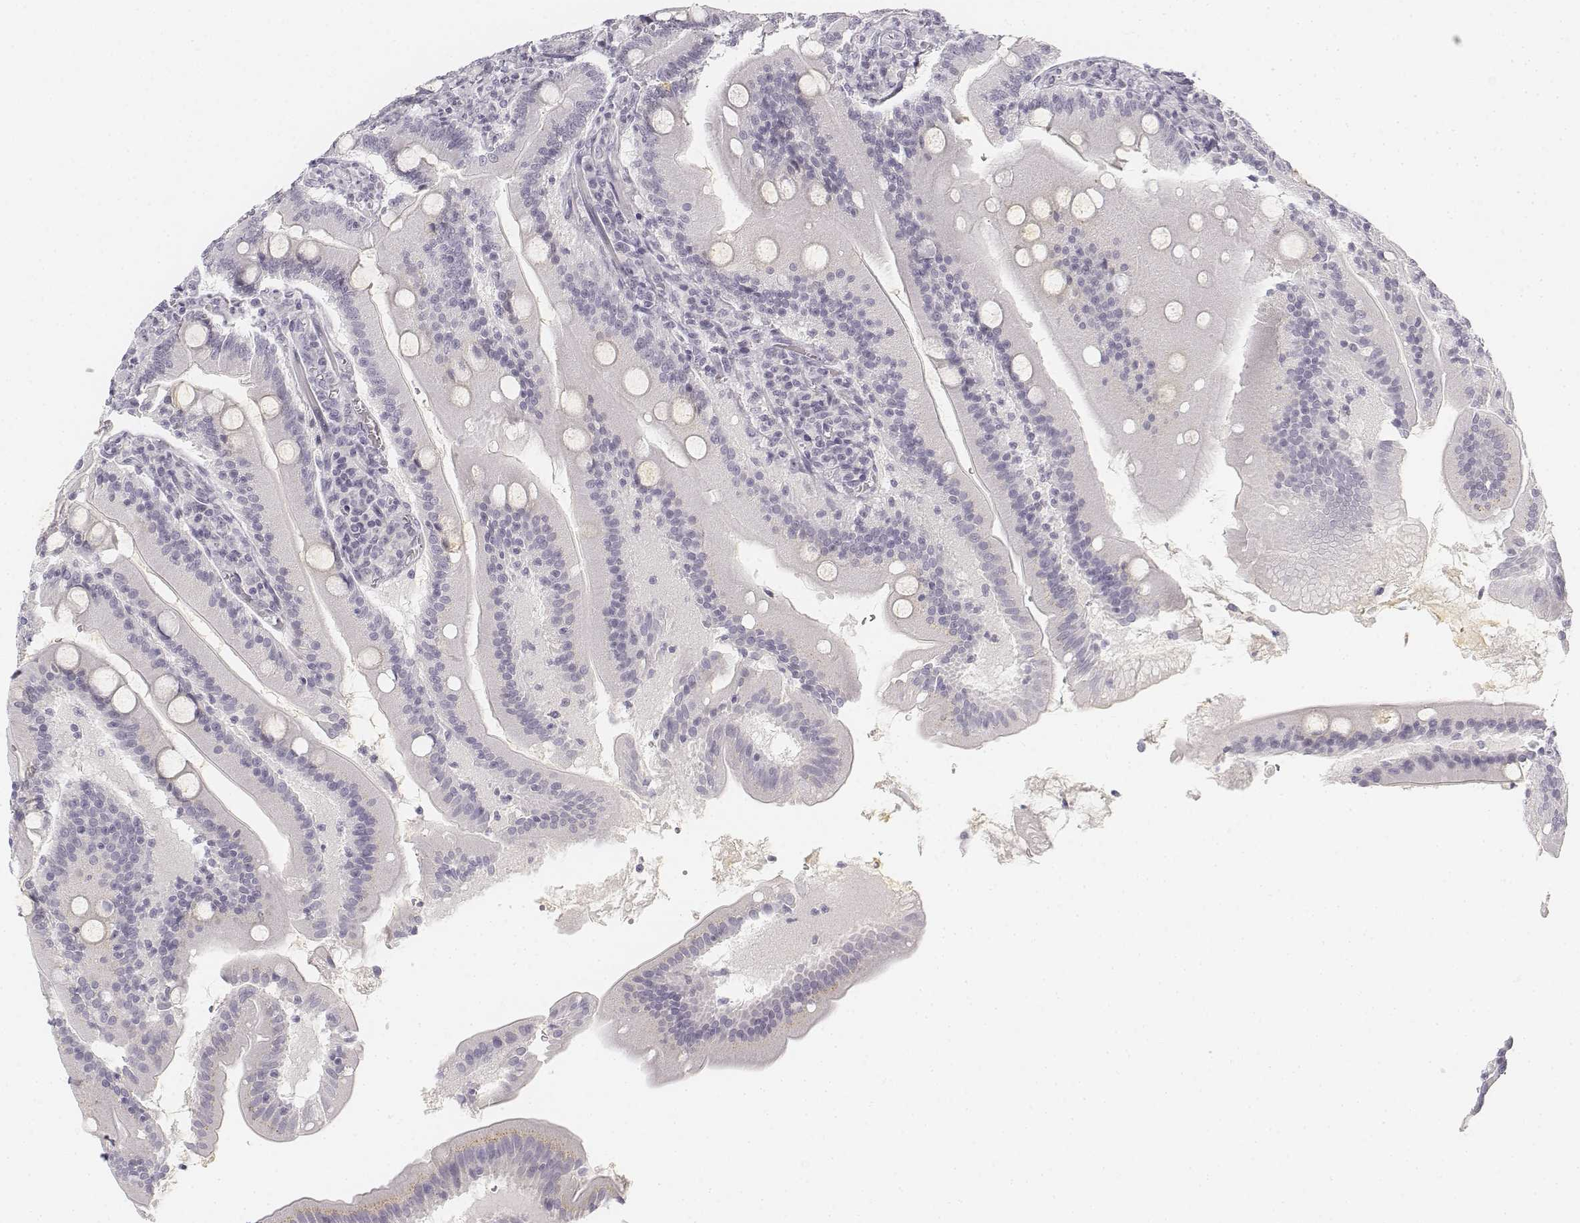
{"staining": {"intensity": "negative", "quantity": "none", "location": "none"}, "tissue": "small intestine", "cell_type": "Glandular cells", "image_type": "normal", "snomed": [{"axis": "morphology", "description": "Normal tissue, NOS"}, {"axis": "topography", "description": "Small intestine"}], "caption": "This is an immunohistochemistry micrograph of unremarkable small intestine. There is no expression in glandular cells.", "gene": "KRT25", "patient": {"sex": "male", "age": 37}}